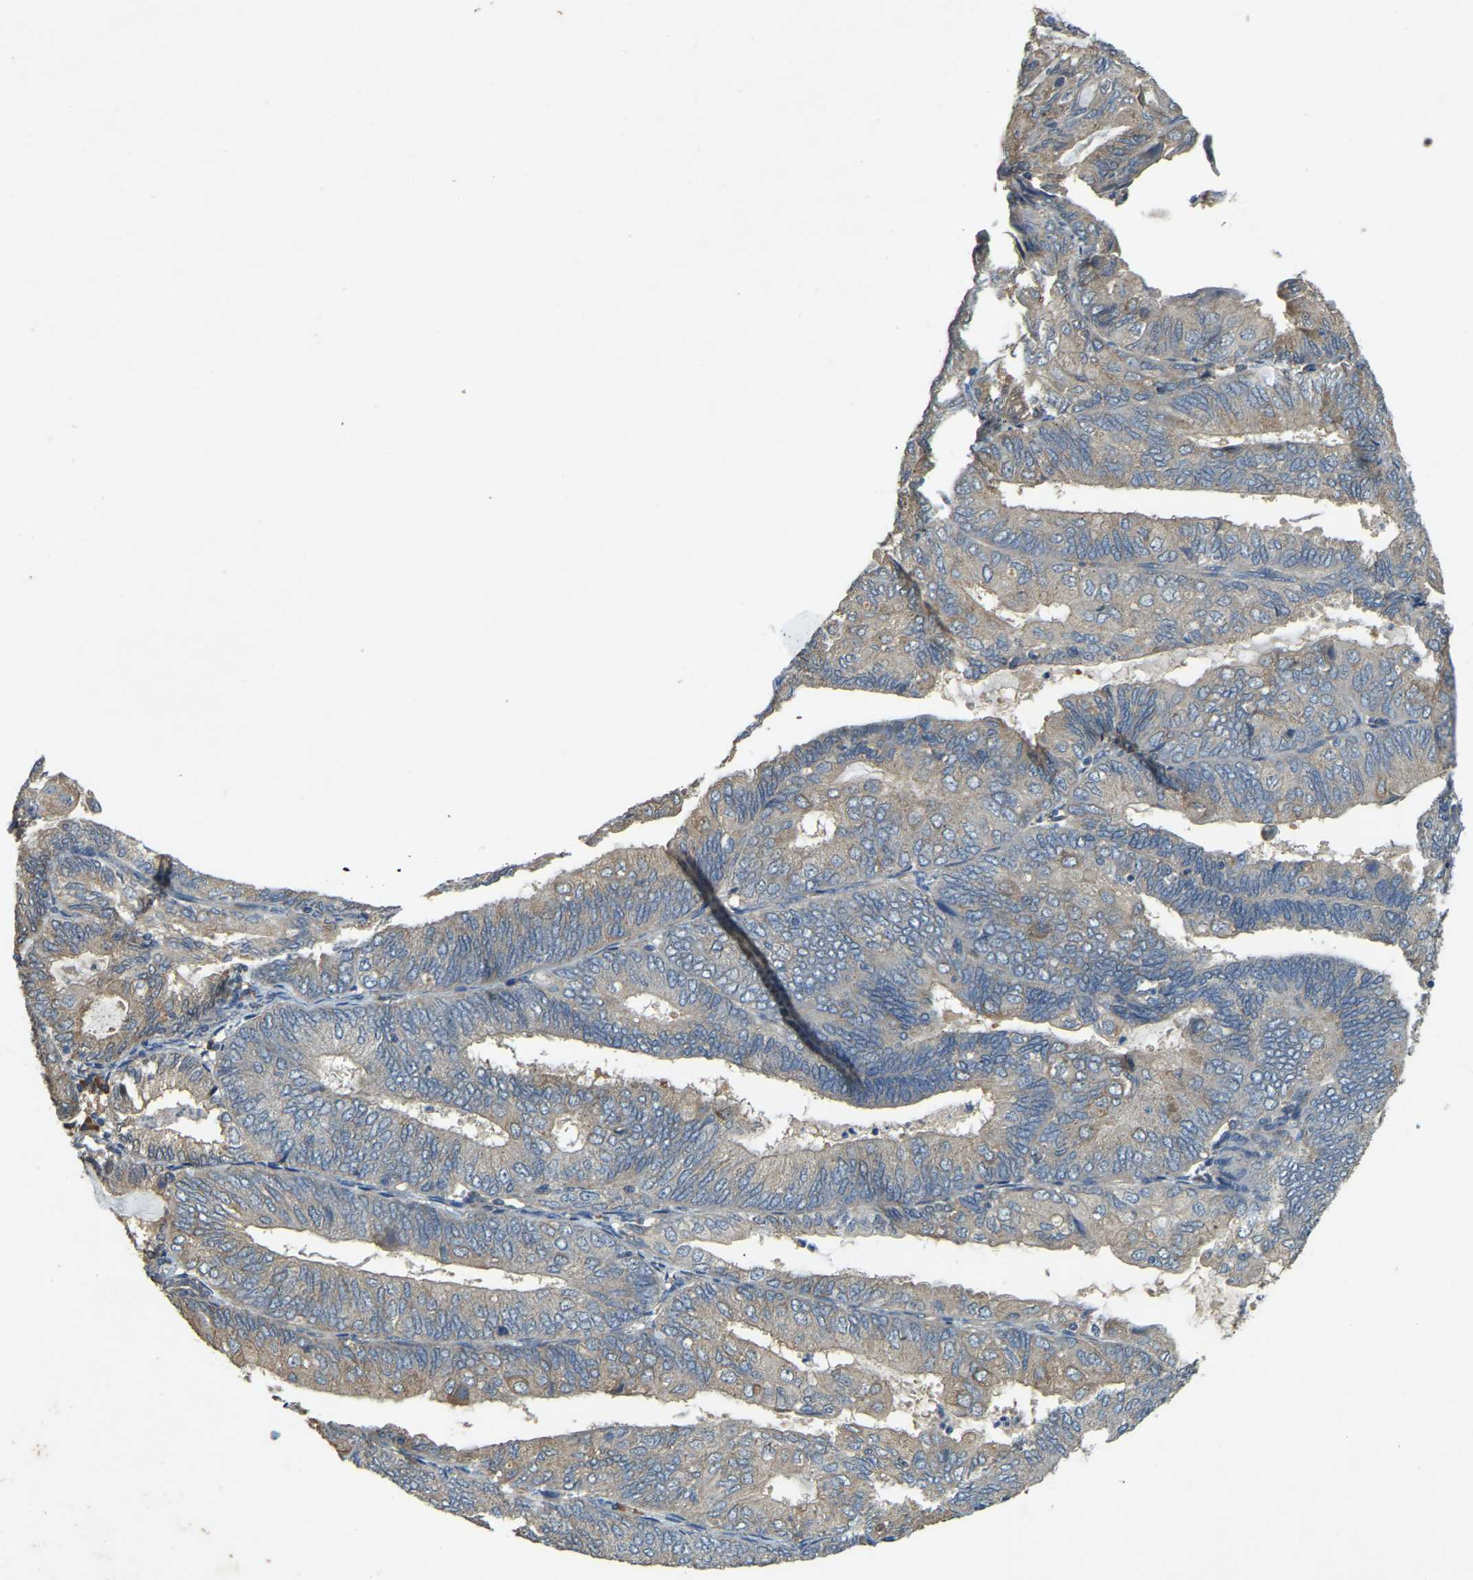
{"staining": {"intensity": "weak", "quantity": "<25%", "location": "cytoplasmic/membranous"}, "tissue": "endometrial cancer", "cell_type": "Tumor cells", "image_type": "cancer", "snomed": [{"axis": "morphology", "description": "Adenocarcinoma, NOS"}, {"axis": "topography", "description": "Endometrium"}], "caption": "Immunohistochemical staining of human endometrial adenocarcinoma reveals no significant positivity in tumor cells.", "gene": "CFLAR", "patient": {"sex": "female", "age": 81}}